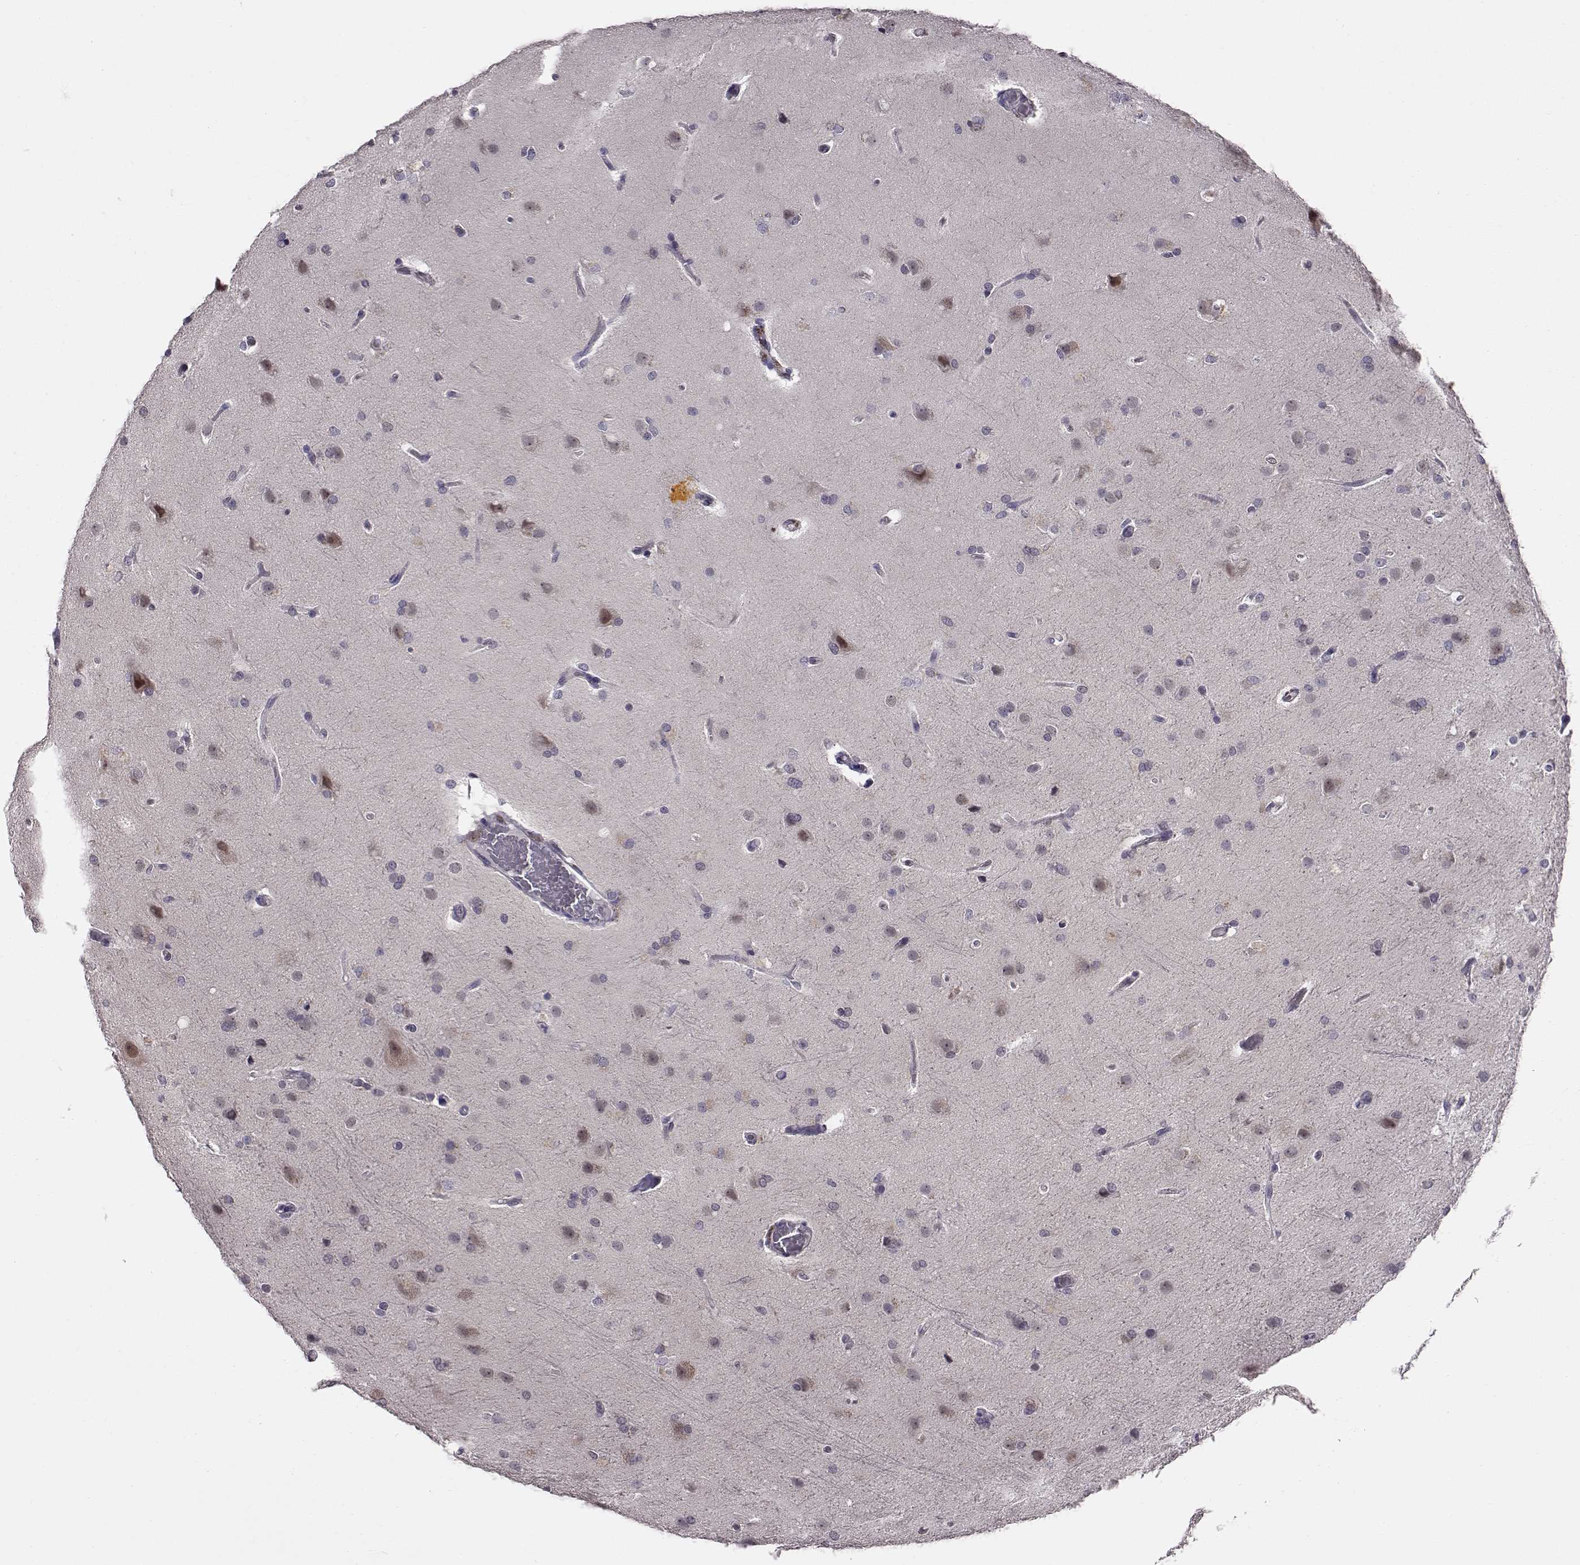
{"staining": {"intensity": "weak", "quantity": "<25%", "location": "cytoplasmic/membranous"}, "tissue": "glioma", "cell_type": "Tumor cells", "image_type": "cancer", "snomed": [{"axis": "morphology", "description": "Glioma, malignant, High grade"}, {"axis": "topography", "description": "Brain"}], "caption": "A micrograph of human malignant glioma (high-grade) is negative for staining in tumor cells.", "gene": "C10orf62", "patient": {"sex": "male", "age": 68}}